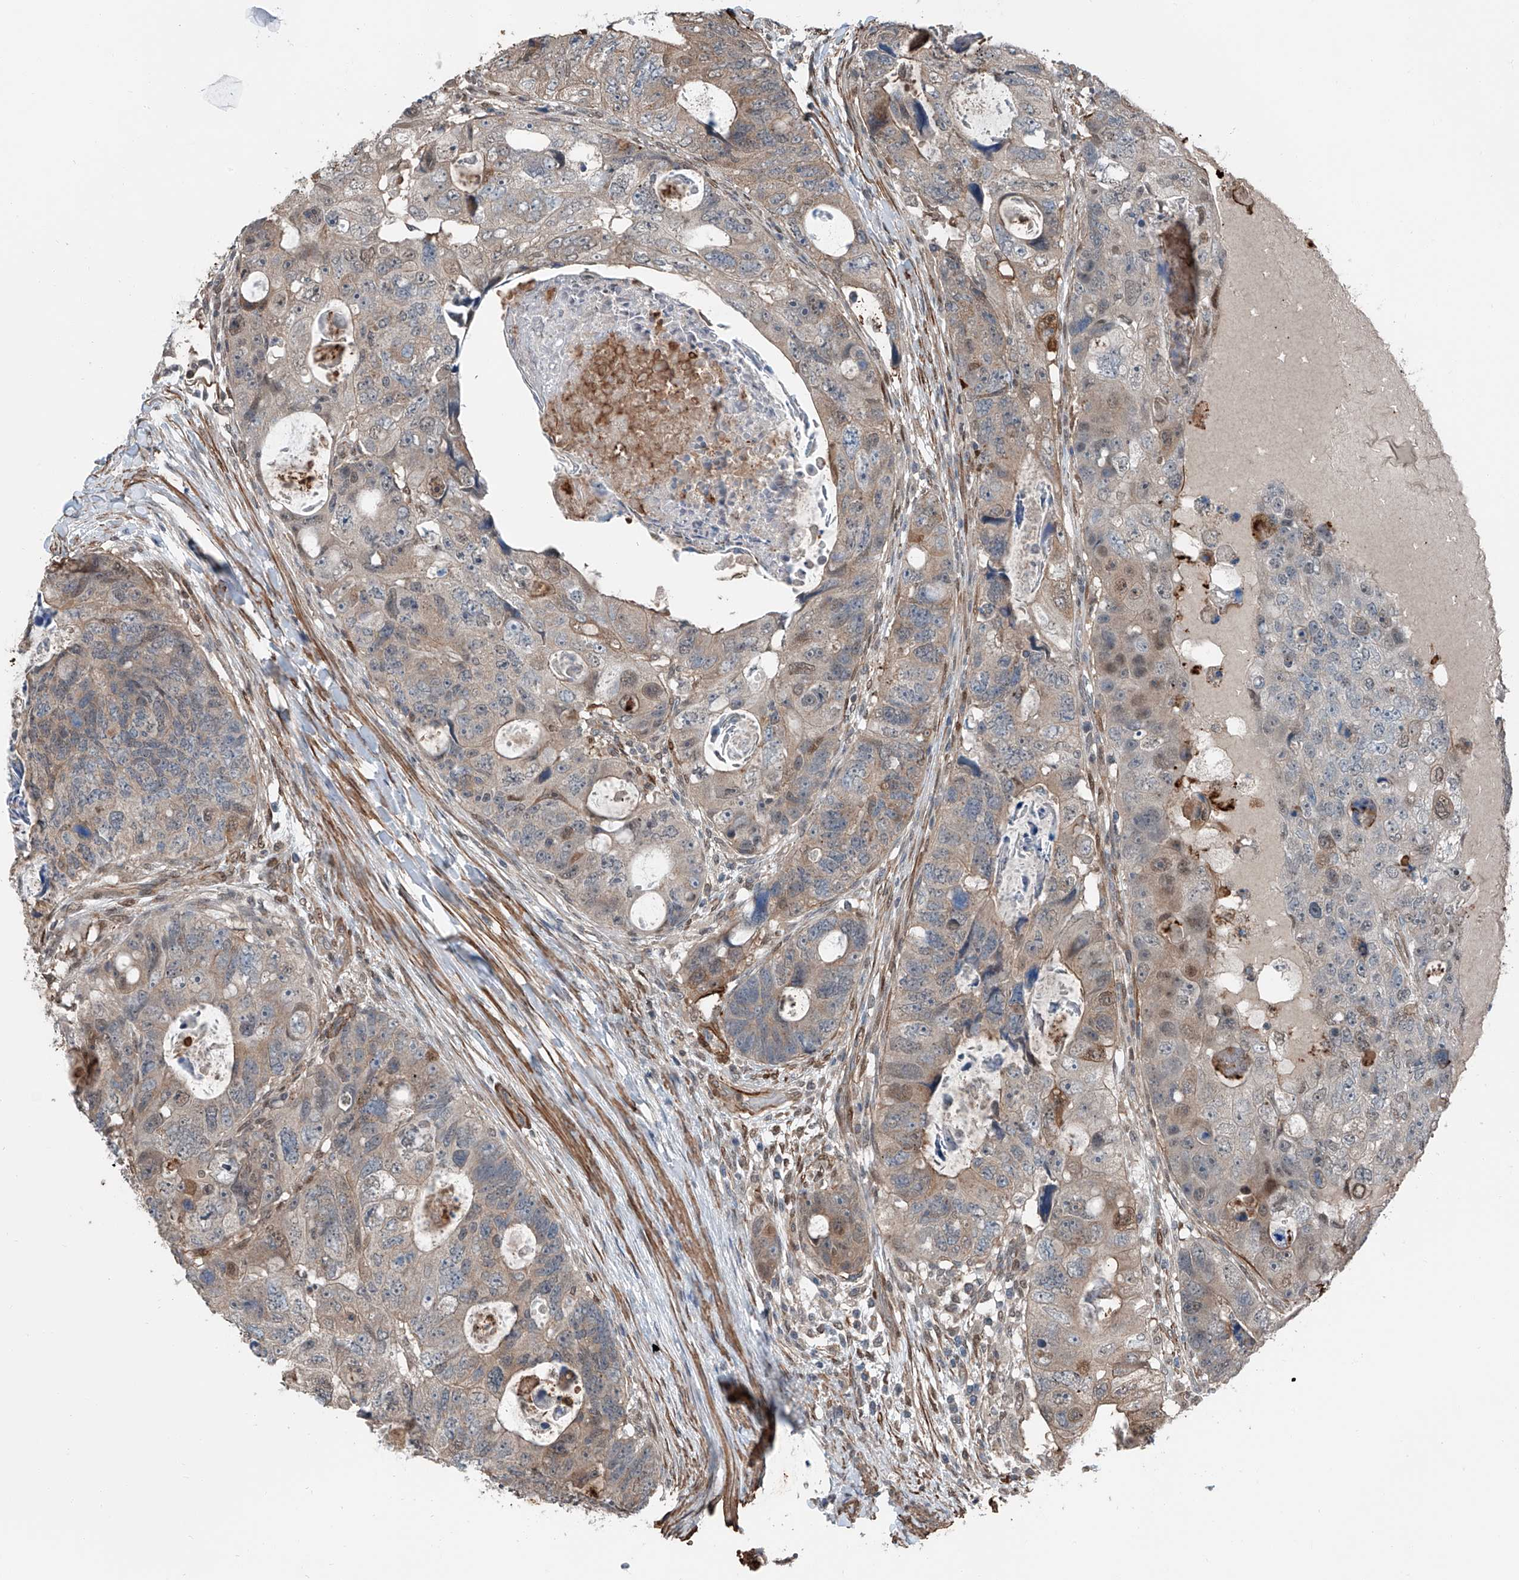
{"staining": {"intensity": "moderate", "quantity": "<25%", "location": "cytoplasmic/membranous,nuclear"}, "tissue": "colorectal cancer", "cell_type": "Tumor cells", "image_type": "cancer", "snomed": [{"axis": "morphology", "description": "Adenocarcinoma, NOS"}, {"axis": "topography", "description": "Rectum"}], "caption": "Immunohistochemical staining of colorectal adenocarcinoma shows low levels of moderate cytoplasmic/membranous and nuclear positivity in approximately <25% of tumor cells.", "gene": "HSPA6", "patient": {"sex": "male", "age": 59}}